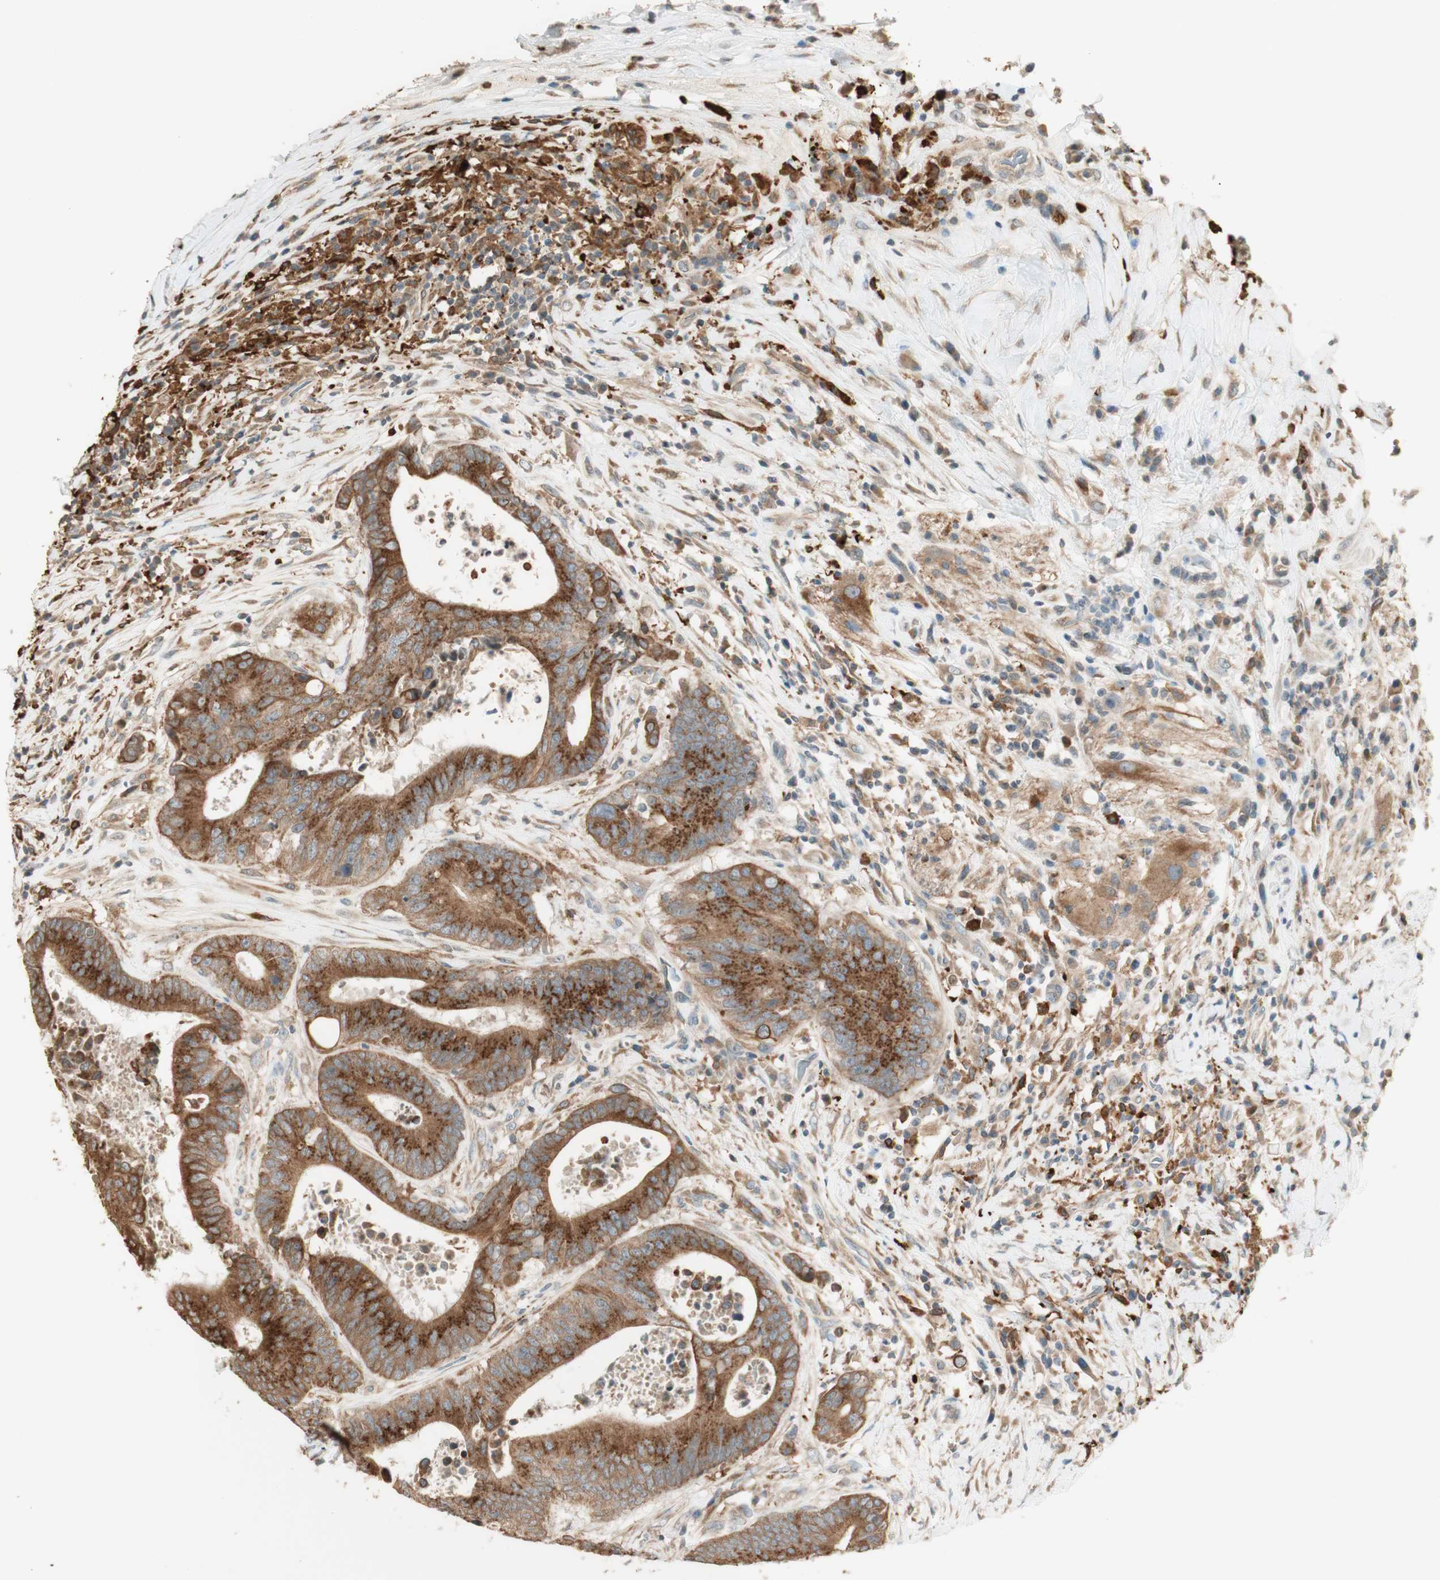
{"staining": {"intensity": "strong", "quantity": ">75%", "location": "cytoplasmic/membranous"}, "tissue": "colorectal cancer", "cell_type": "Tumor cells", "image_type": "cancer", "snomed": [{"axis": "morphology", "description": "Adenocarcinoma, NOS"}, {"axis": "topography", "description": "Rectum"}], "caption": "Immunohistochemistry of colorectal adenocarcinoma demonstrates high levels of strong cytoplasmic/membranous positivity in about >75% of tumor cells.", "gene": "CLCN2", "patient": {"sex": "male", "age": 72}}